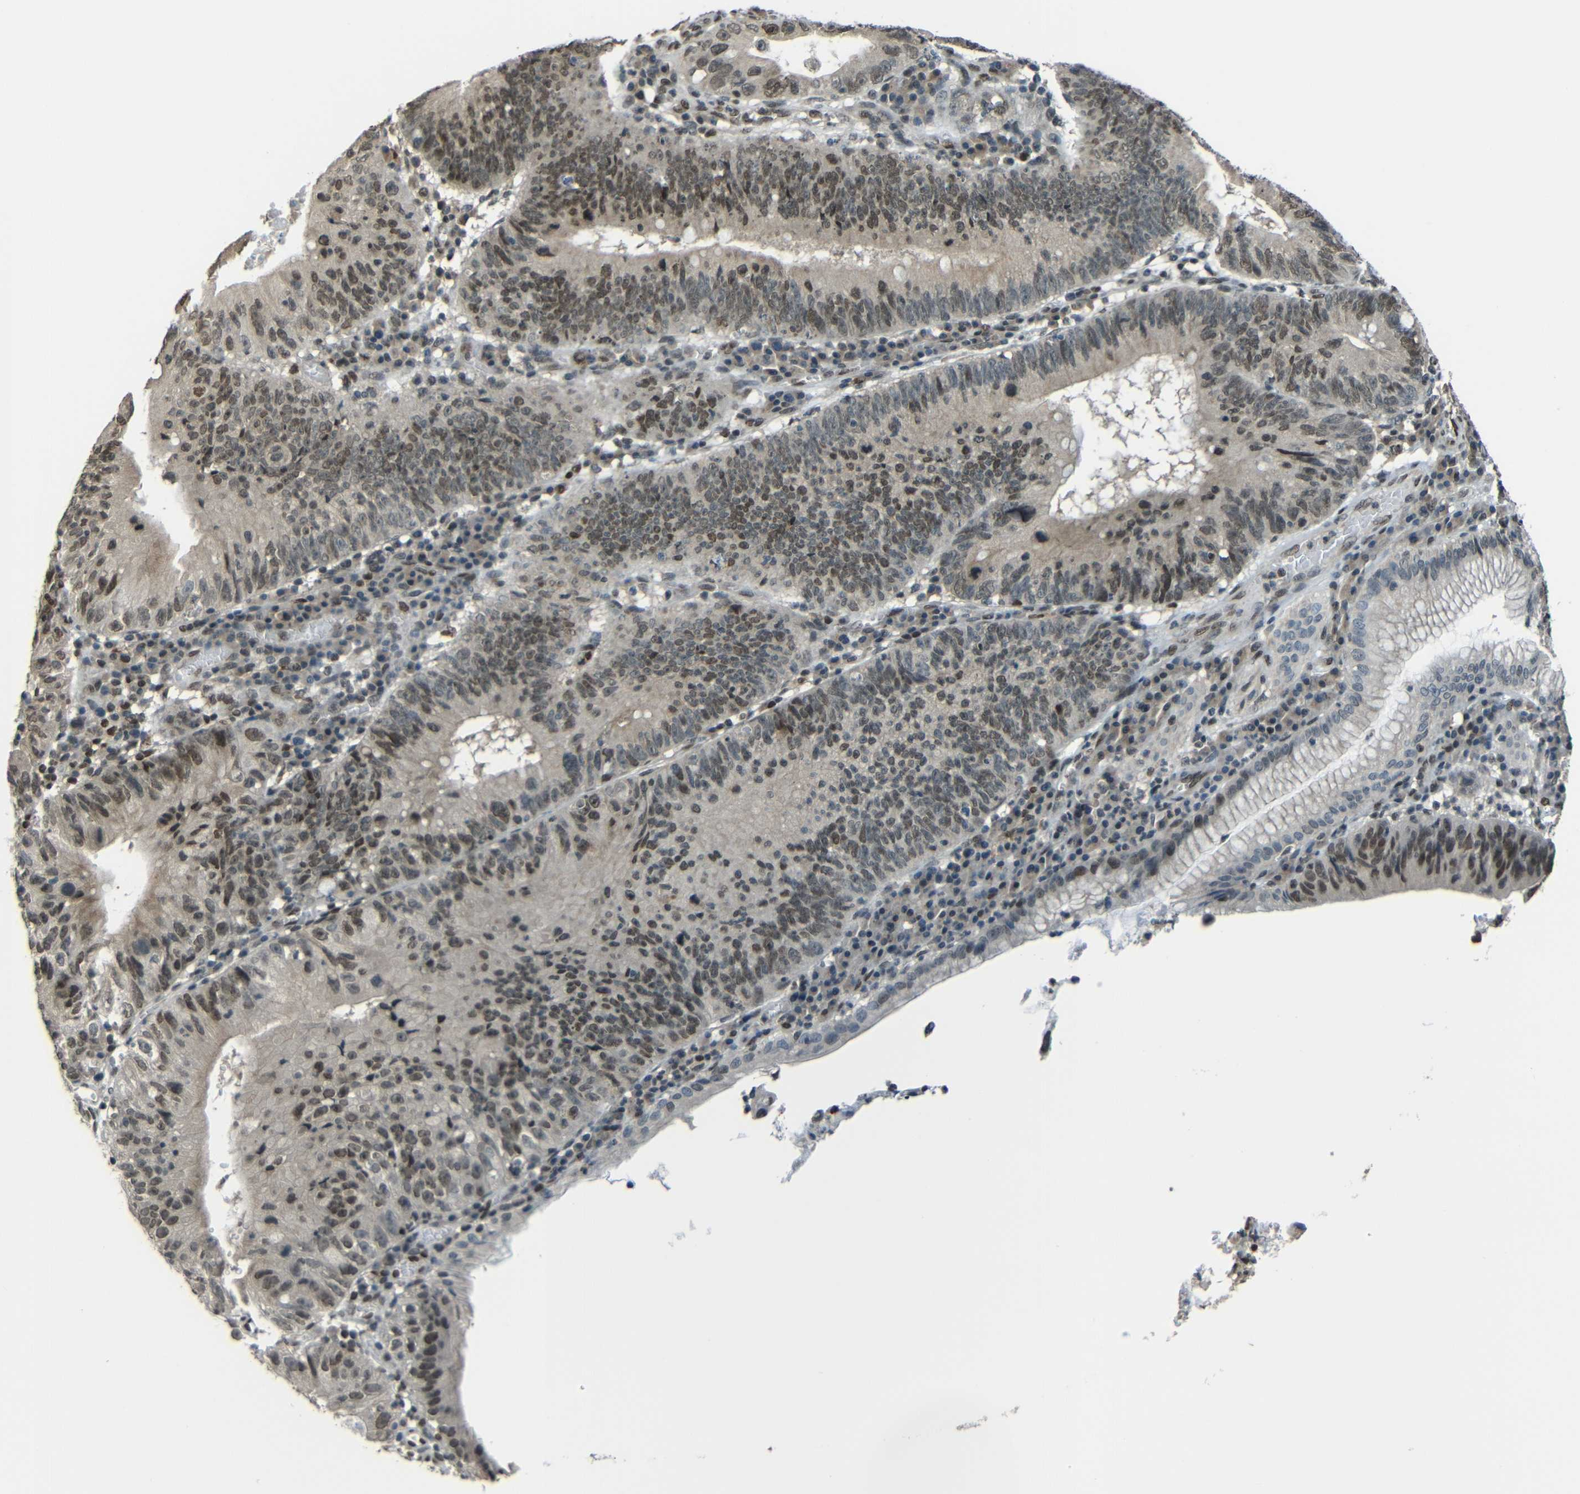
{"staining": {"intensity": "weak", "quantity": ">75%", "location": "cytoplasmic/membranous,nuclear"}, "tissue": "stomach cancer", "cell_type": "Tumor cells", "image_type": "cancer", "snomed": [{"axis": "morphology", "description": "Adenocarcinoma, NOS"}, {"axis": "topography", "description": "Stomach"}], "caption": "An image showing weak cytoplasmic/membranous and nuclear expression in about >75% of tumor cells in adenocarcinoma (stomach), as visualized by brown immunohistochemical staining.", "gene": "PSIP1", "patient": {"sex": "male", "age": 59}}